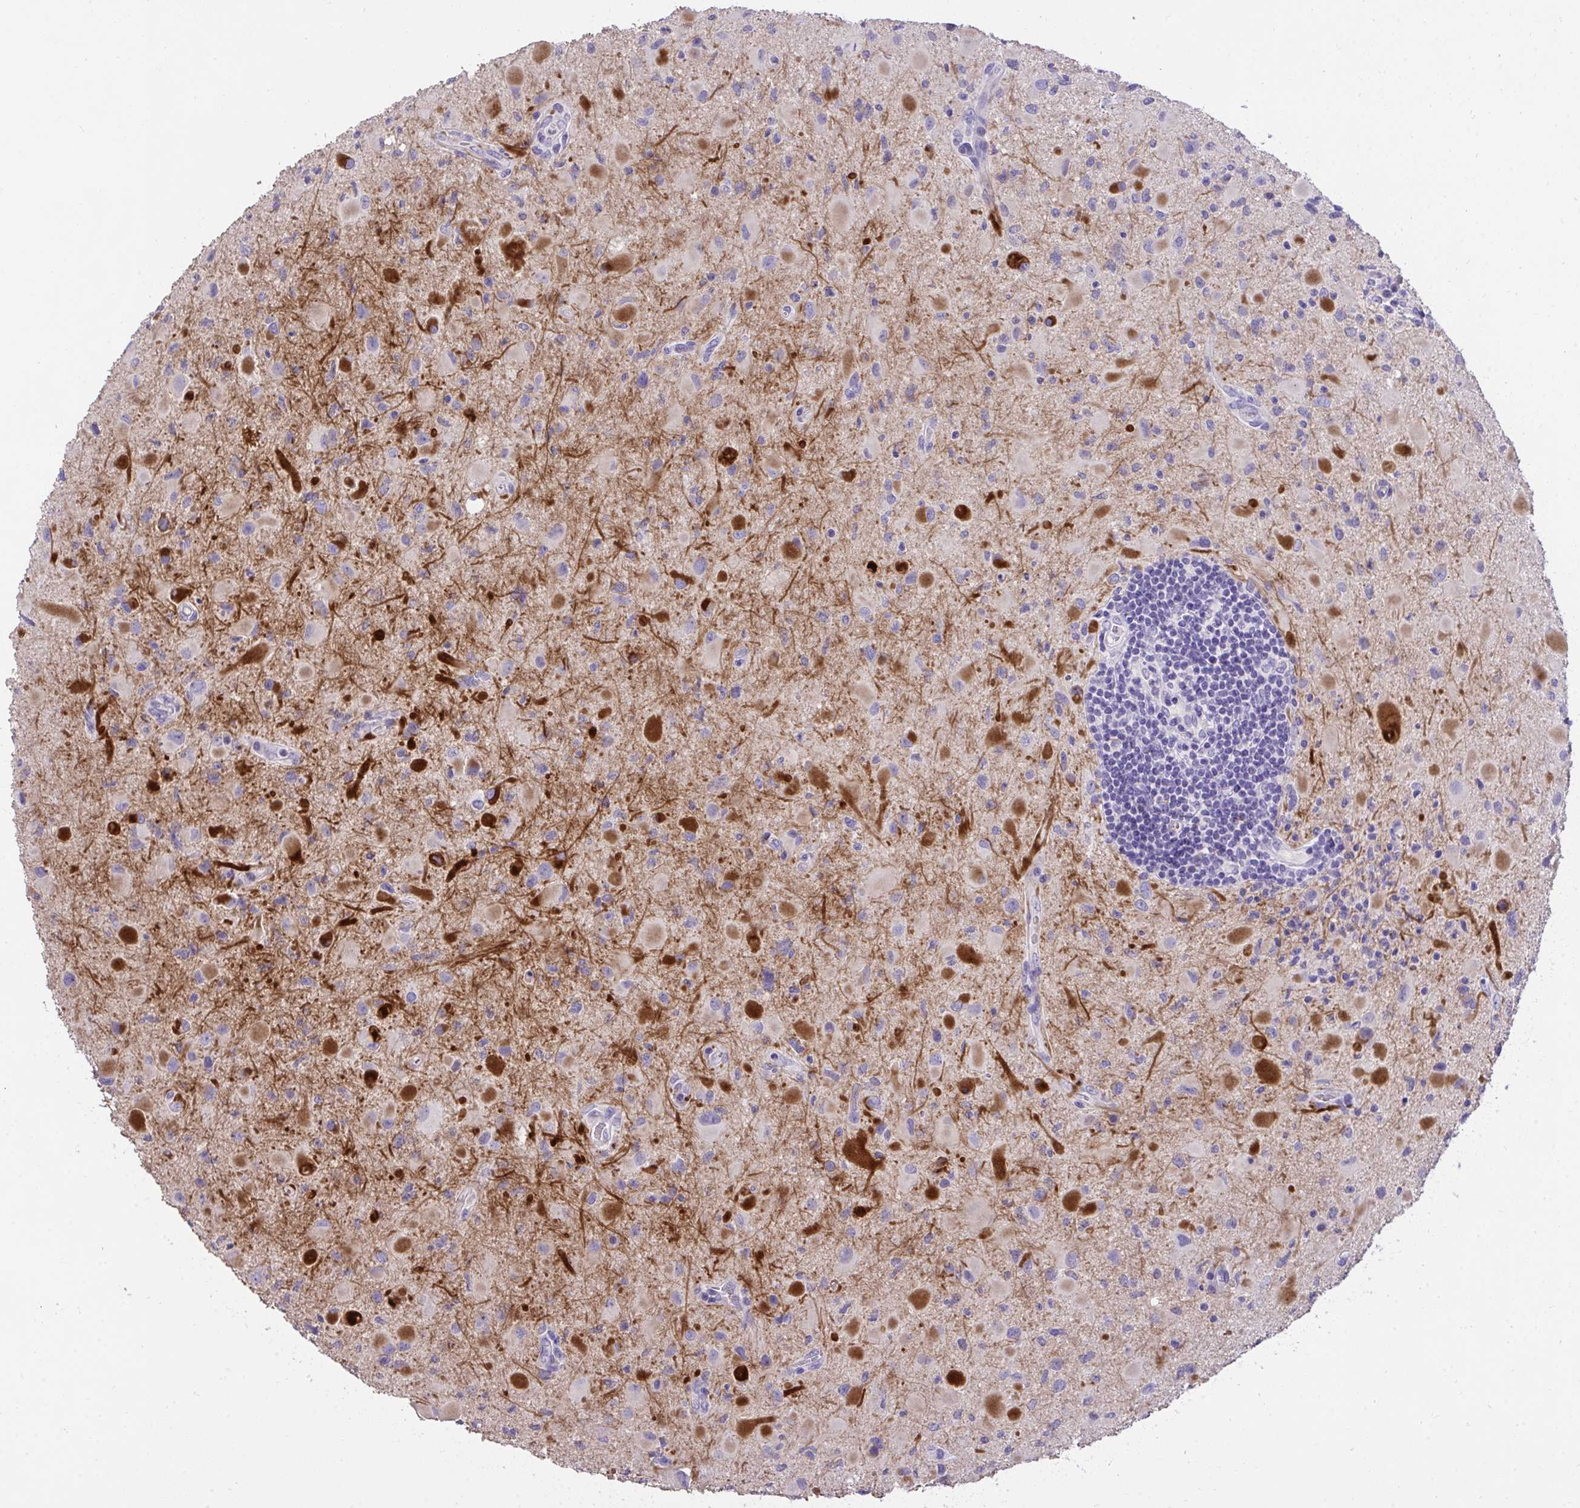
{"staining": {"intensity": "strong", "quantity": "<25%", "location": "cytoplasmic/membranous,nuclear"}, "tissue": "glioma", "cell_type": "Tumor cells", "image_type": "cancer", "snomed": [{"axis": "morphology", "description": "Glioma, malignant, Low grade"}, {"axis": "topography", "description": "Brain"}], "caption": "IHC of glioma exhibits medium levels of strong cytoplasmic/membranous and nuclear expression in about <25% of tumor cells.", "gene": "TMCO5A", "patient": {"sex": "female", "age": 32}}